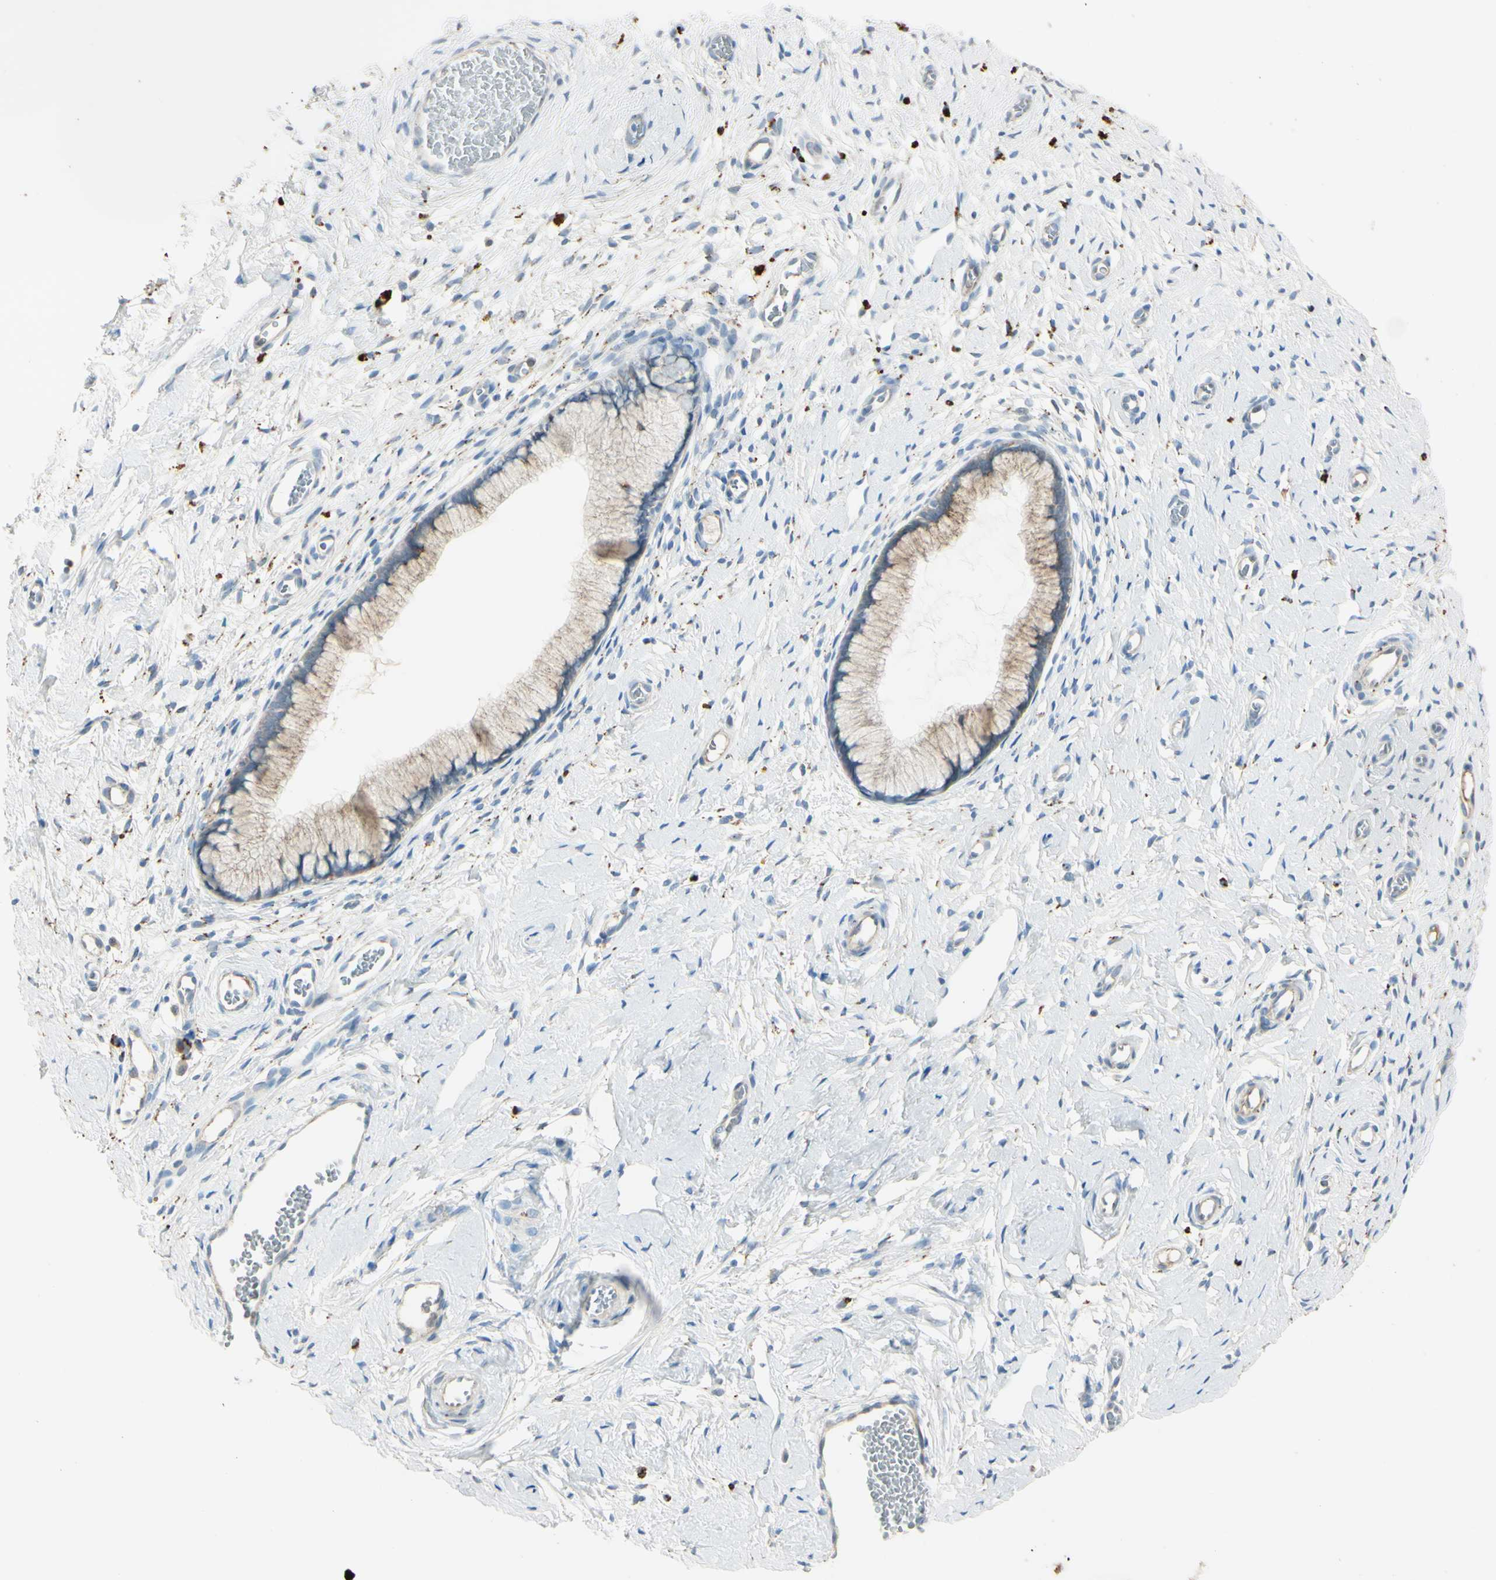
{"staining": {"intensity": "weak", "quantity": ">75%", "location": "cytoplasmic/membranous"}, "tissue": "cervix", "cell_type": "Glandular cells", "image_type": "normal", "snomed": [{"axis": "morphology", "description": "Normal tissue, NOS"}, {"axis": "topography", "description": "Cervix"}], "caption": "An IHC histopathology image of unremarkable tissue is shown. Protein staining in brown highlights weak cytoplasmic/membranous positivity in cervix within glandular cells. (DAB IHC, brown staining for protein, blue staining for nuclei).", "gene": "ANGPTL1", "patient": {"sex": "female", "age": 65}}